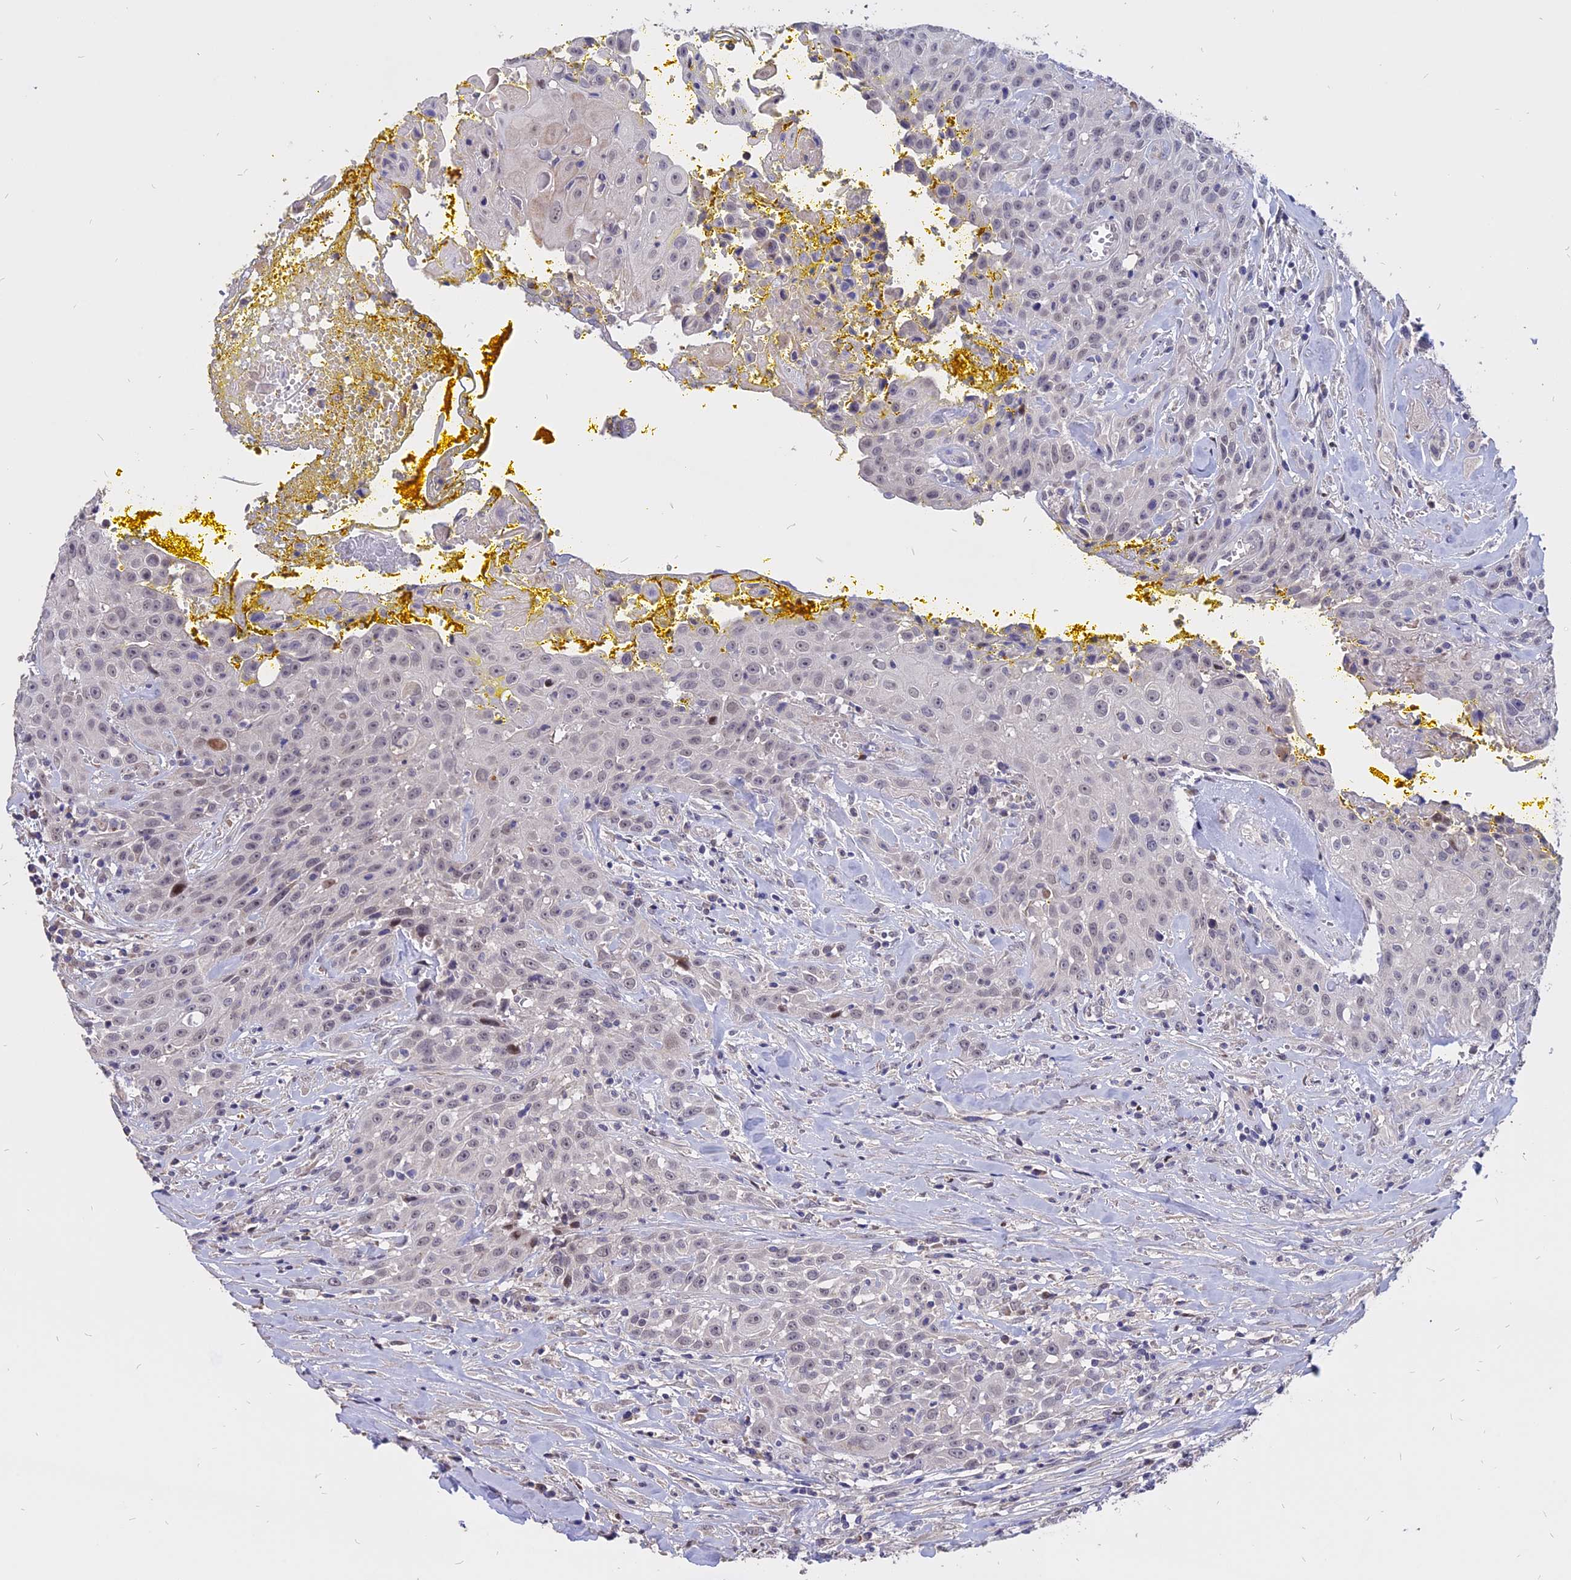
{"staining": {"intensity": "weak", "quantity": "25%-75%", "location": "nuclear"}, "tissue": "head and neck cancer", "cell_type": "Tumor cells", "image_type": "cancer", "snomed": [{"axis": "morphology", "description": "Squamous cell carcinoma, NOS"}, {"axis": "topography", "description": "Oral tissue"}, {"axis": "topography", "description": "Head-Neck"}], "caption": "Immunohistochemical staining of squamous cell carcinoma (head and neck) displays weak nuclear protein staining in approximately 25%-75% of tumor cells. The protein of interest is shown in brown color, while the nuclei are stained blue.", "gene": "TMEM263", "patient": {"sex": "female", "age": 82}}